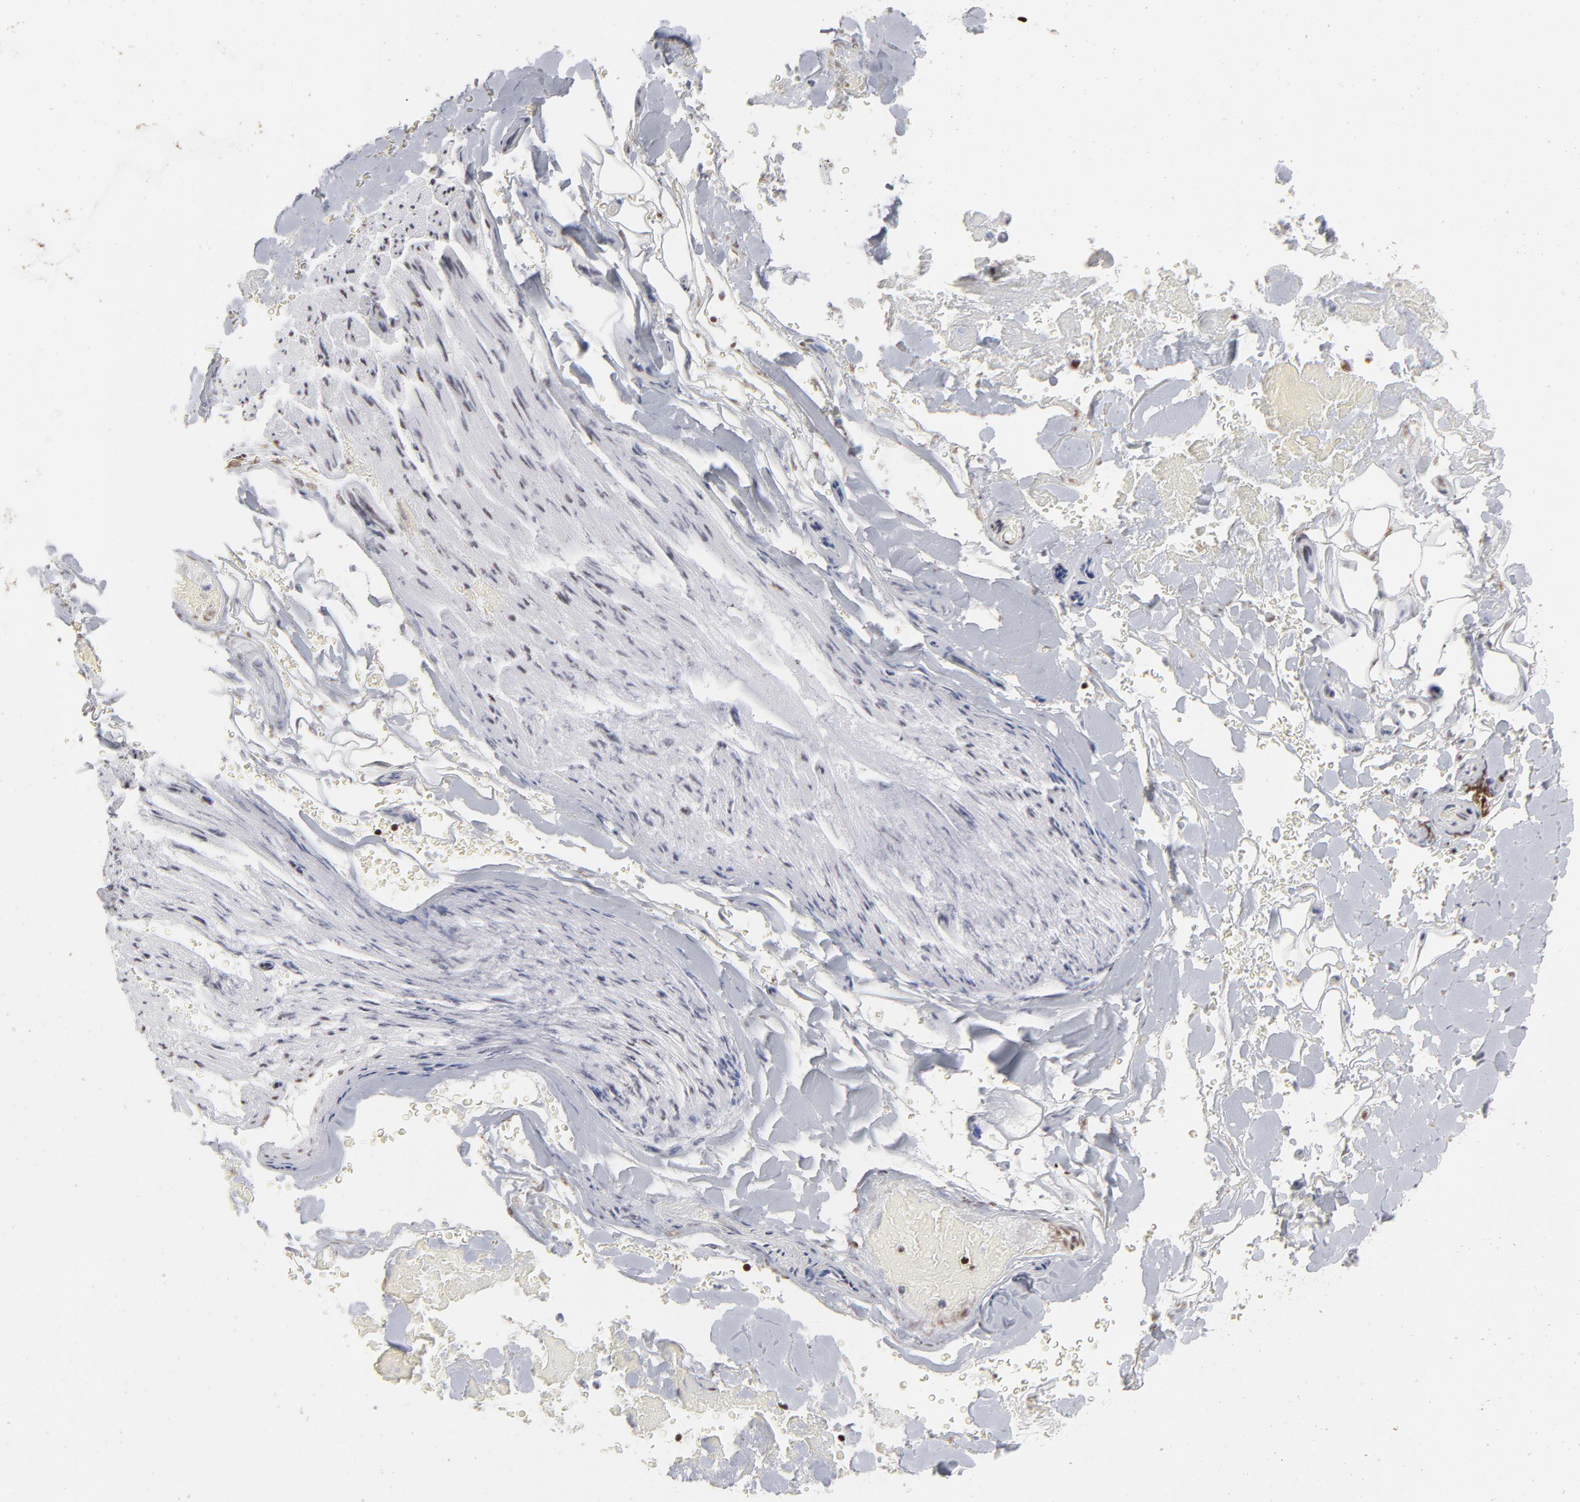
{"staining": {"intensity": "moderate", "quantity": "25%-75%", "location": "nuclear"}, "tissue": "adipose tissue", "cell_type": "Adipocytes", "image_type": "normal", "snomed": [{"axis": "morphology", "description": "Normal tissue, NOS"}, {"axis": "morphology", "description": "Cholangiocarcinoma"}, {"axis": "topography", "description": "Liver"}, {"axis": "topography", "description": "Peripheral nerve tissue"}], "caption": "DAB (3,3'-diaminobenzidine) immunohistochemical staining of unremarkable human adipose tissue demonstrates moderate nuclear protein staining in approximately 25%-75% of adipocytes. The staining was performed using DAB (3,3'-diaminobenzidine) to visualize the protein expression in brown, while the nuclei were stained in blue with hematoxylin (Magnification: 20x).", "gene": "PARP1", "patient": {"sex": "male", "age": 50}}